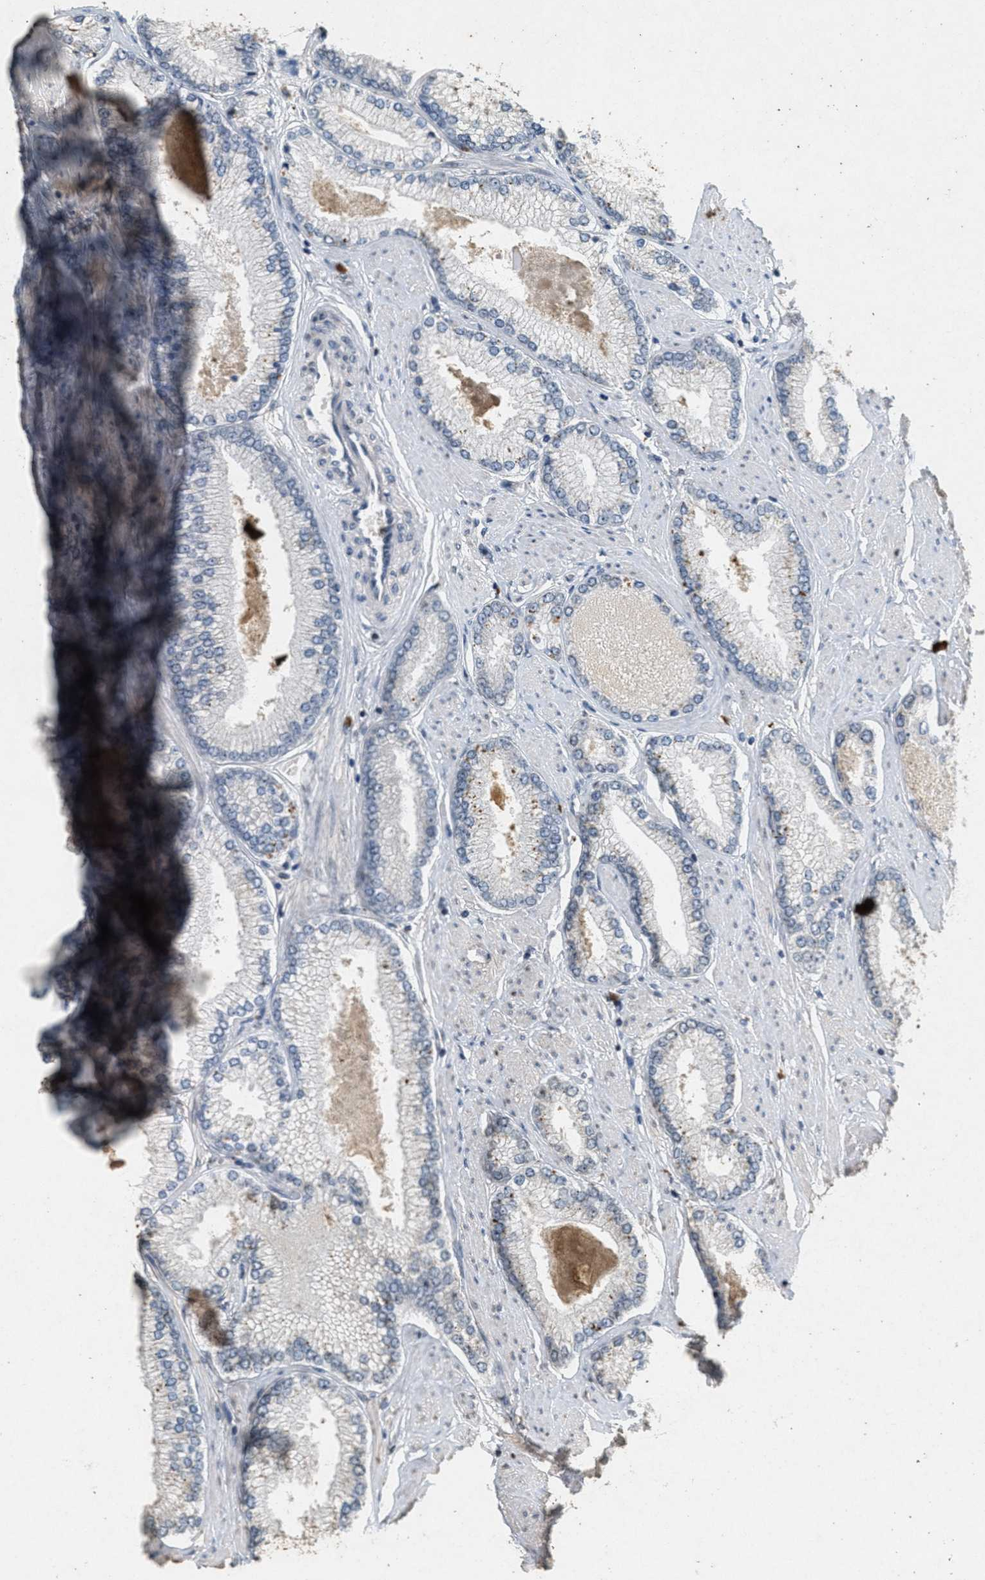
{"staining": {"intensity": "moderate", "quantity": "<25%", "location": "cytoplasmic/membranous"}, "tissue": "prostate cancer", "cell_type": "Tumor cells", "image_type": "cancer", "snomed": [{"axis": "morphology", "description": "Adenocarcinoma, High grade"}, {"axis": "topography", "description": "Prostate"}], "caption": "This photomicrograph demonstrates high-grade adenocarcinoma (prostate) stained with immunohistochemistry (IHC) to label a protein in brown. The cytoplasmic/membranous of tumor cells show moderate positivity for the protein. Nuclei are counter-stained blue.", "gene": "ABHD6", "patient": {"sex": "male", "age": 61}}